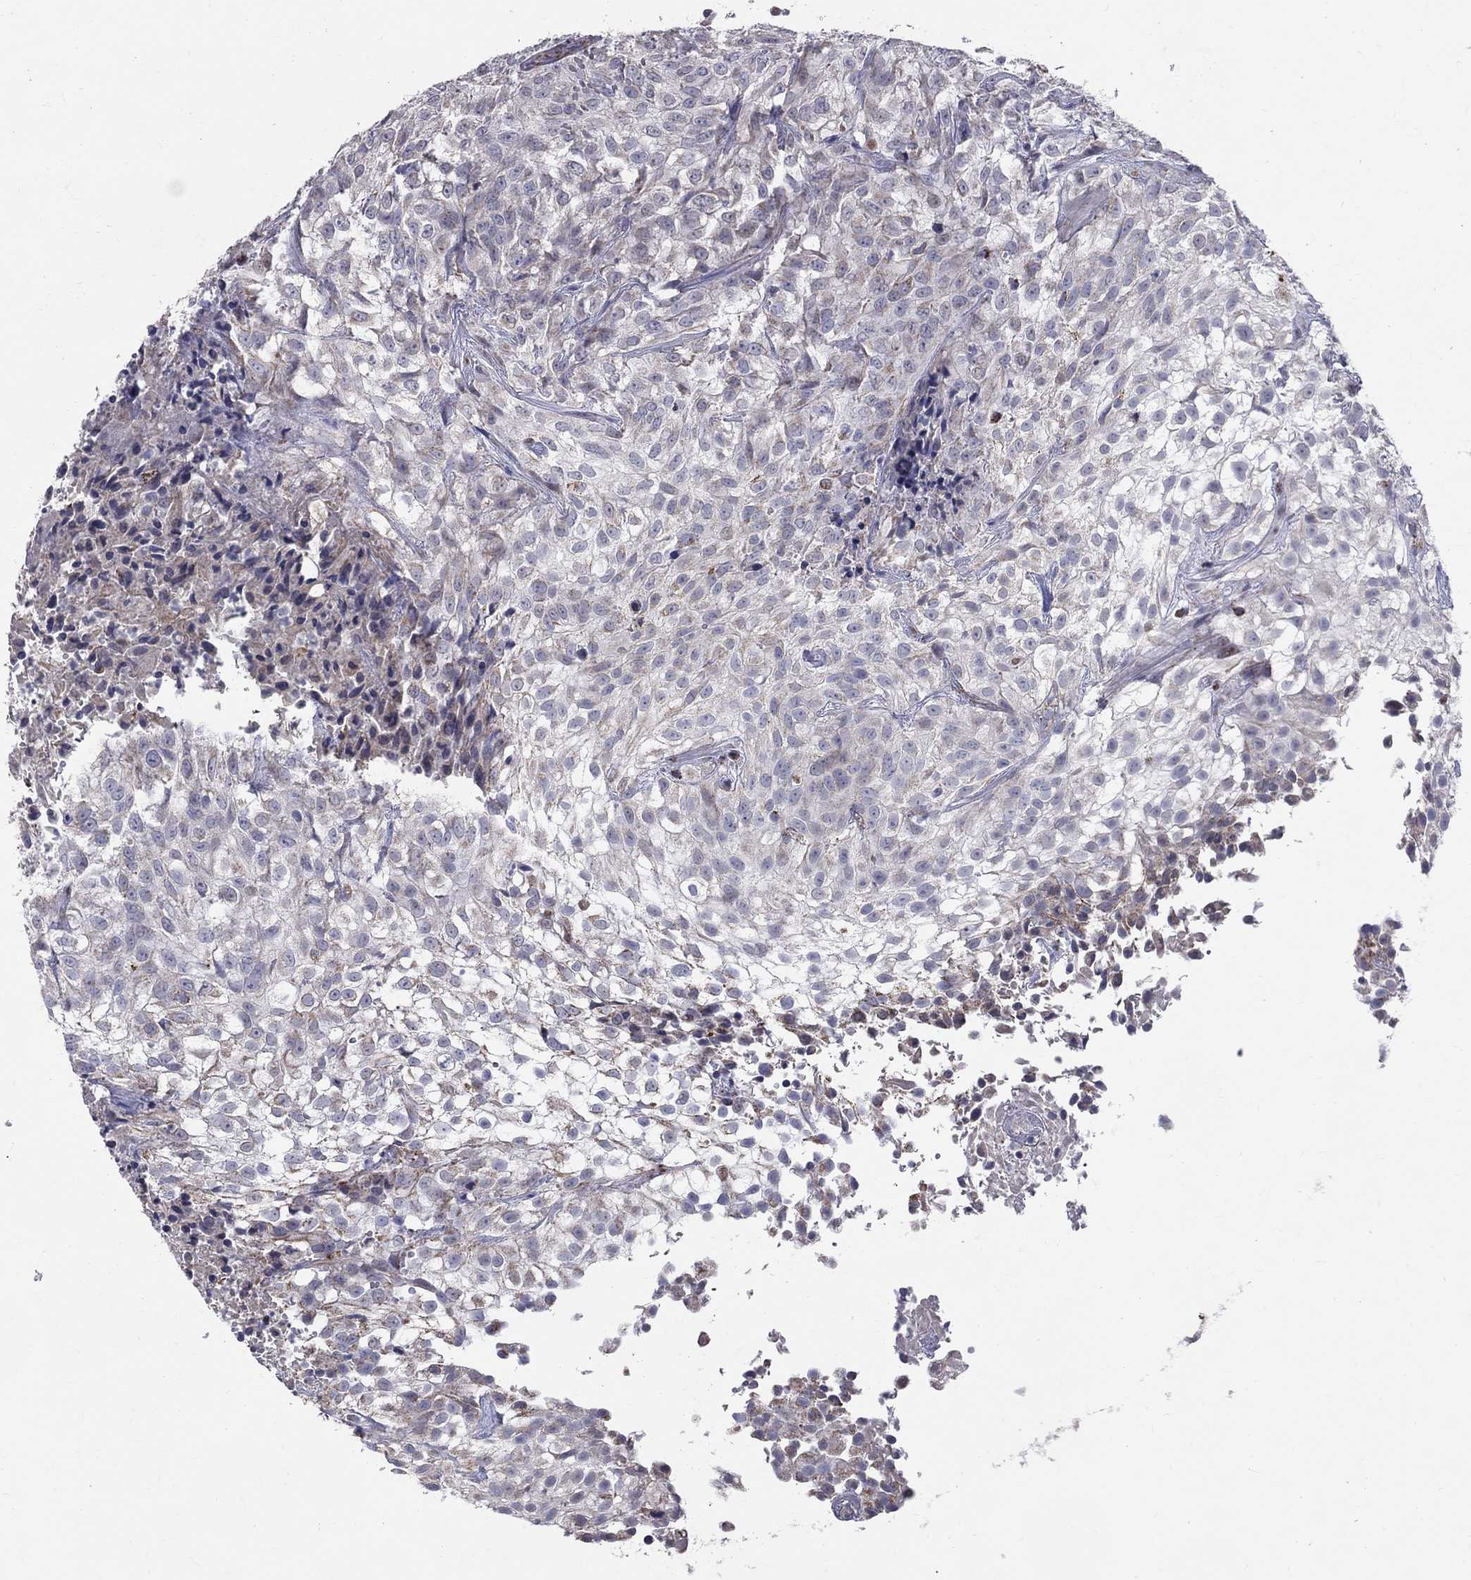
{"staining": {"intensity": "negative", "quantity": "none", "location": "none"}, "tissue": "urothelial cancer", "cell_type": "Tumor cells", "image_type": "cancer", "snomed": [{"axis": "morphology", "description": "Urothelial carcinoma, High grade"}, {"axis": "topography", "description": "Urinary bladder"}], "caption": "IHC of human urothelial cancer reveals no staining in tumor cells.", "gene": "SLC4A10", "patient": {"sex": "male", "age": 56}}